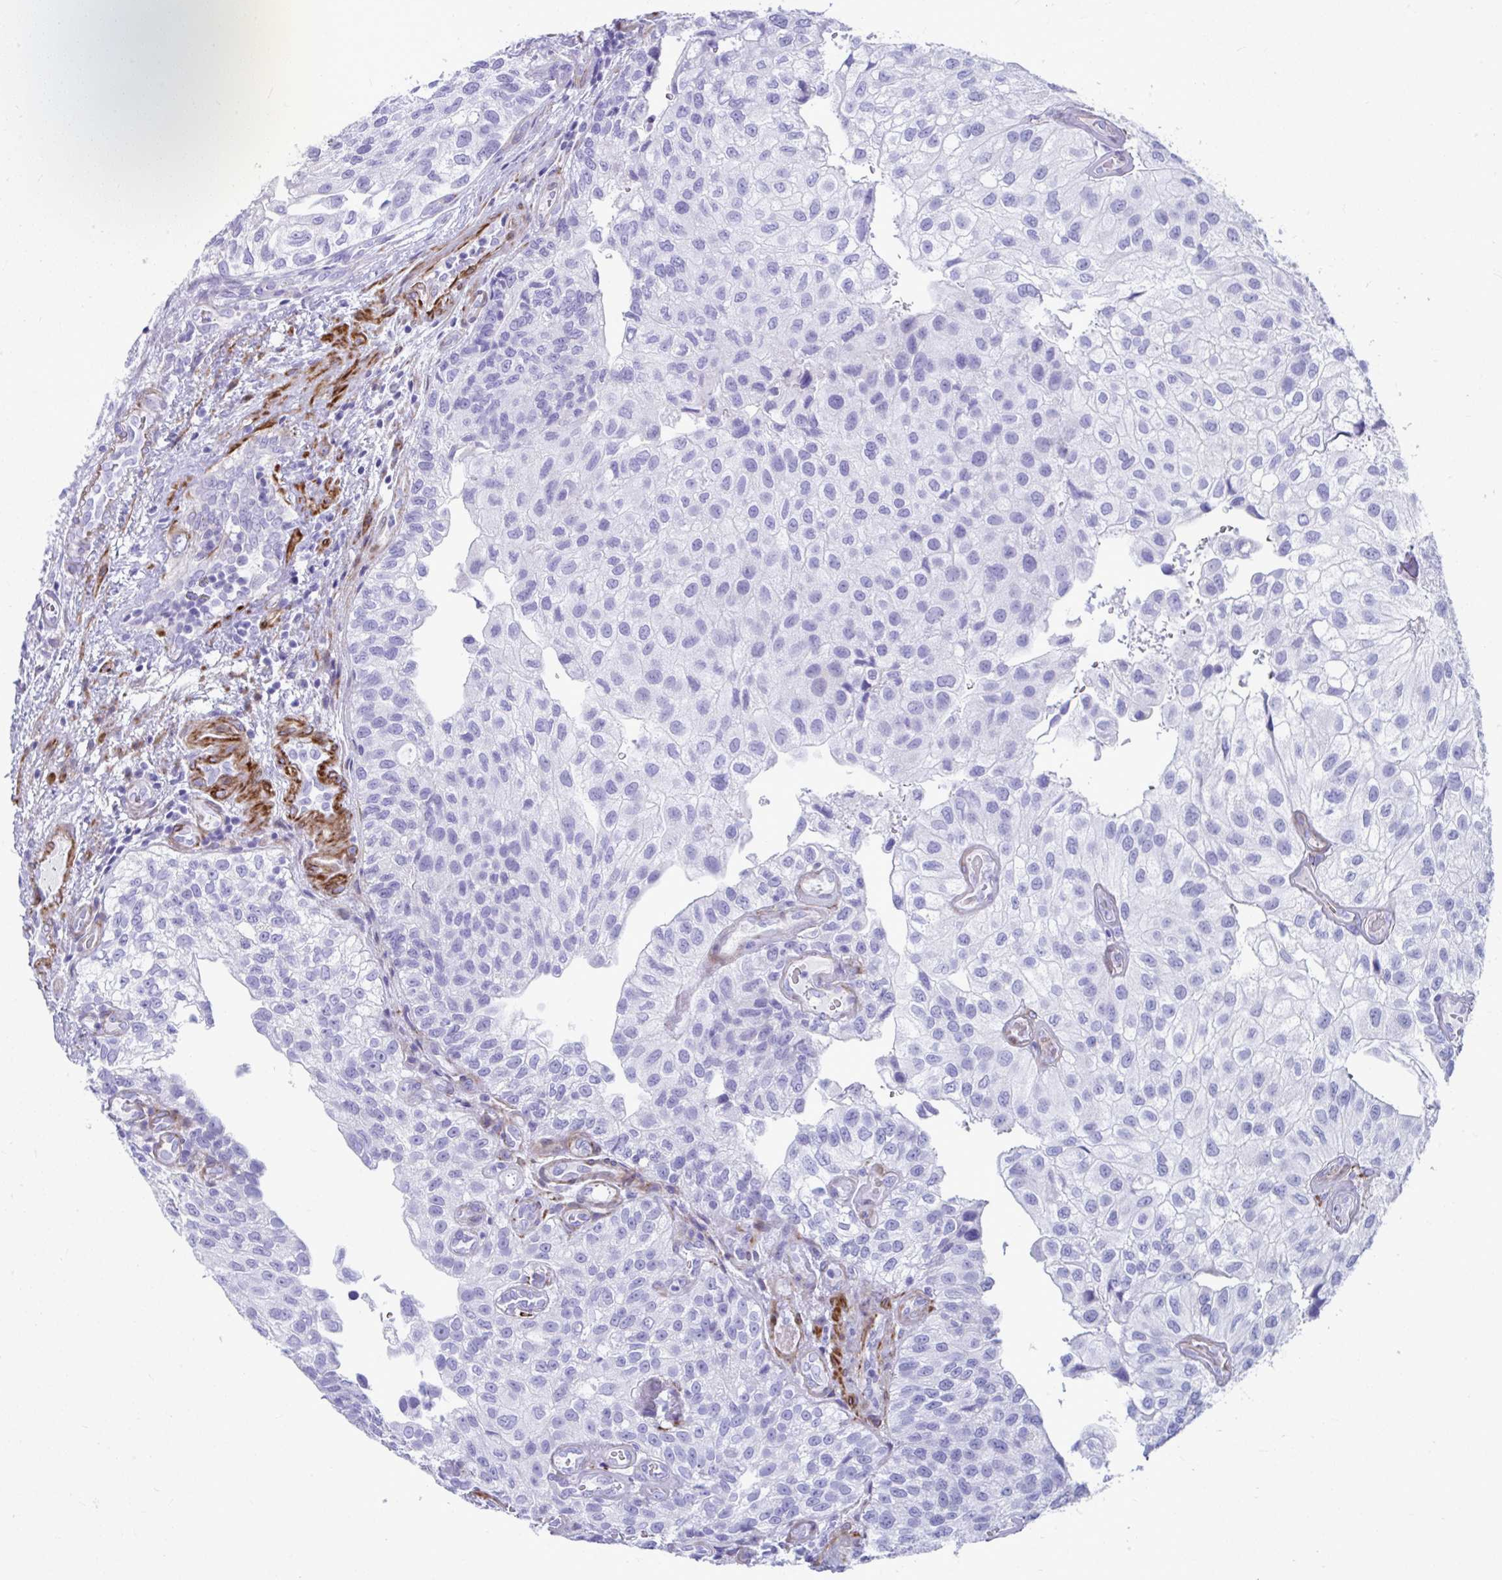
{"staining": {"intensity": "negative", "quantity": "none", "location": "none"}, "tissue": "urothelial cancer", "cell_type": "Tumor cells", "image_type": "cancer", "snomed": [{"axis": "morphology", "description": "Urothelial carcinoma, NOS"}, {"axis": "topography", "description": "Urinary bladder"}], "caption": "Tumor cells show no significant expression in transitional cell carcinoma.", "gene": "GRXCR2", "patient": {"sex": "male", "age": 87}}